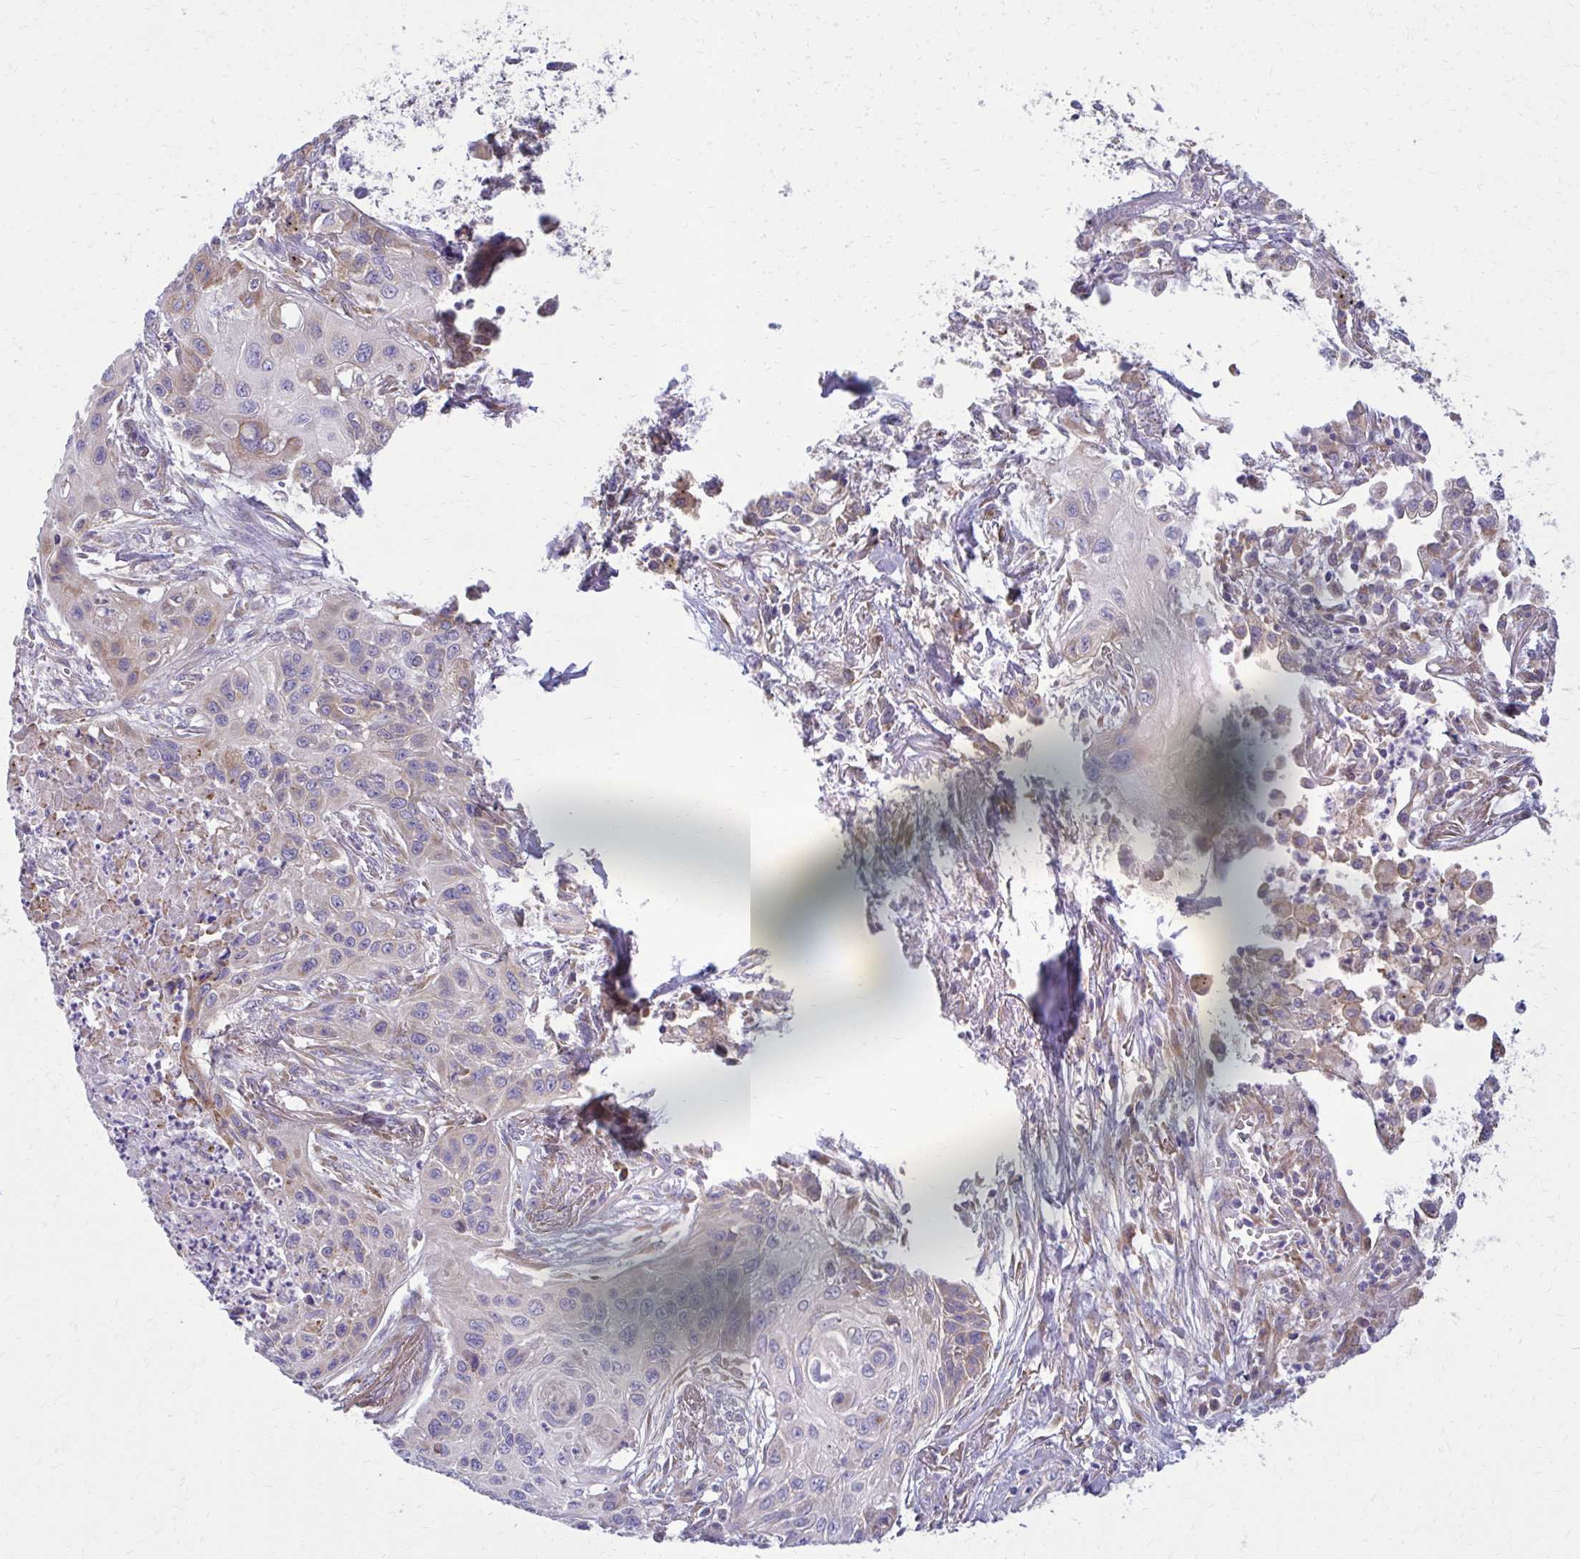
{"staining": {"intensity": "negative", "quantity": "none", "location": "none"}, "tissue": "lung cancer", "cell_type": "Tumor cells", "image_type": "cancer", "snomed": [{"axis": "morphology", "description": "Squamous cell carcinoma, NOS"}, {"axis": "topography", "description": "Lung"}], "caption": "Tumor cells show no significant staining in lung squamous cell carcinoma.", "gene": "CEMP1", "patient": {"sex": "male", "age": 71}}